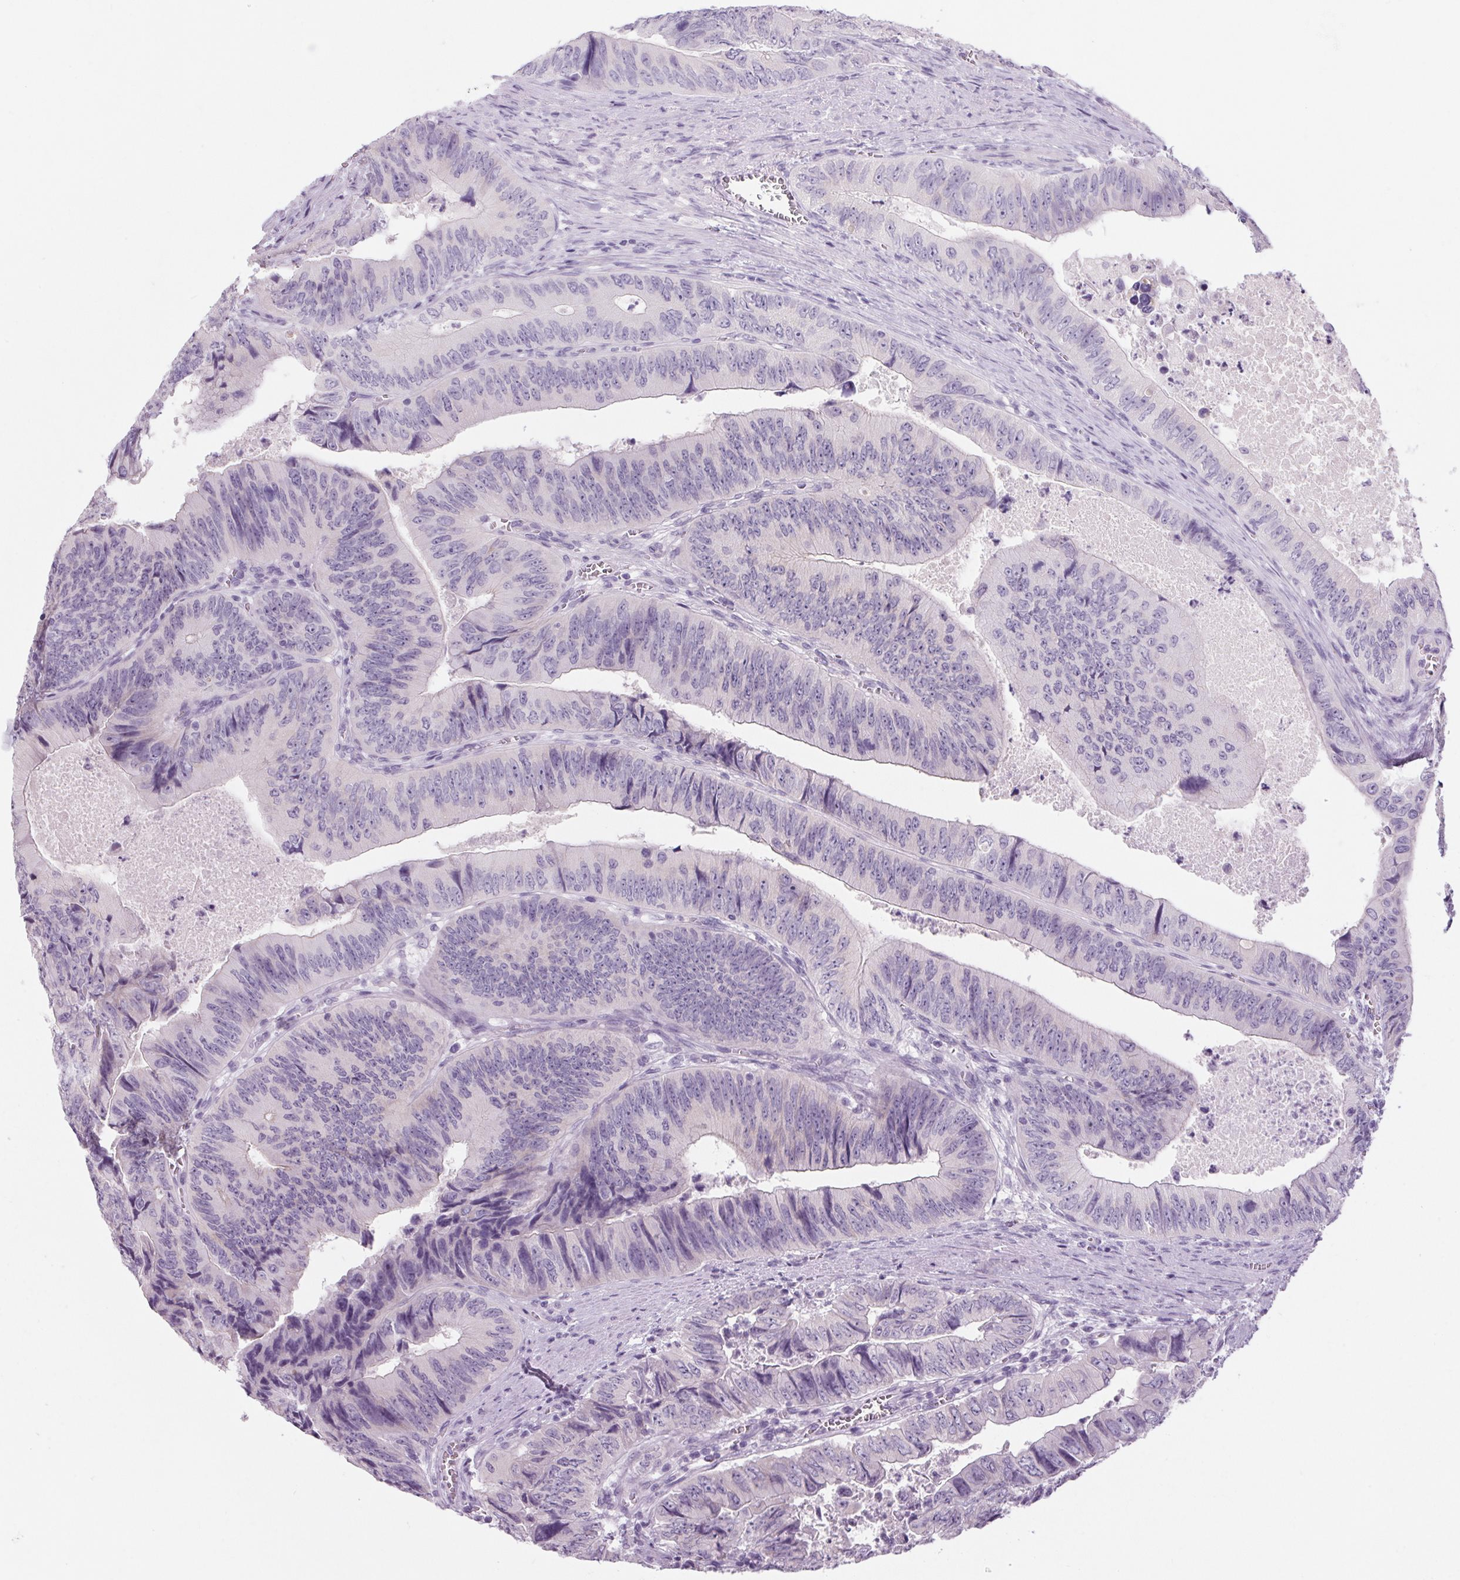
{"staining": {"intensity": "negative", "quantity": "none", "location": "none"}, "tissue": "colorectal cancer", "cell_type": "Tumor cells", "image_type": "cancer", "snomed": [{"axis": "morphology", "description": "Adenocarcinoma, NOS"}, {"axis": "topography", "description": "Colon"}], "caption": "The image shows no staining of tumor cells in adenocarcinoma (colorectal). (DAB (3,3'-diaminobenzidine) immunohistochemistry with hematoxylin counter stain).", "gene": "RPTN", "patient": {"sex": "female", "age": 84}}